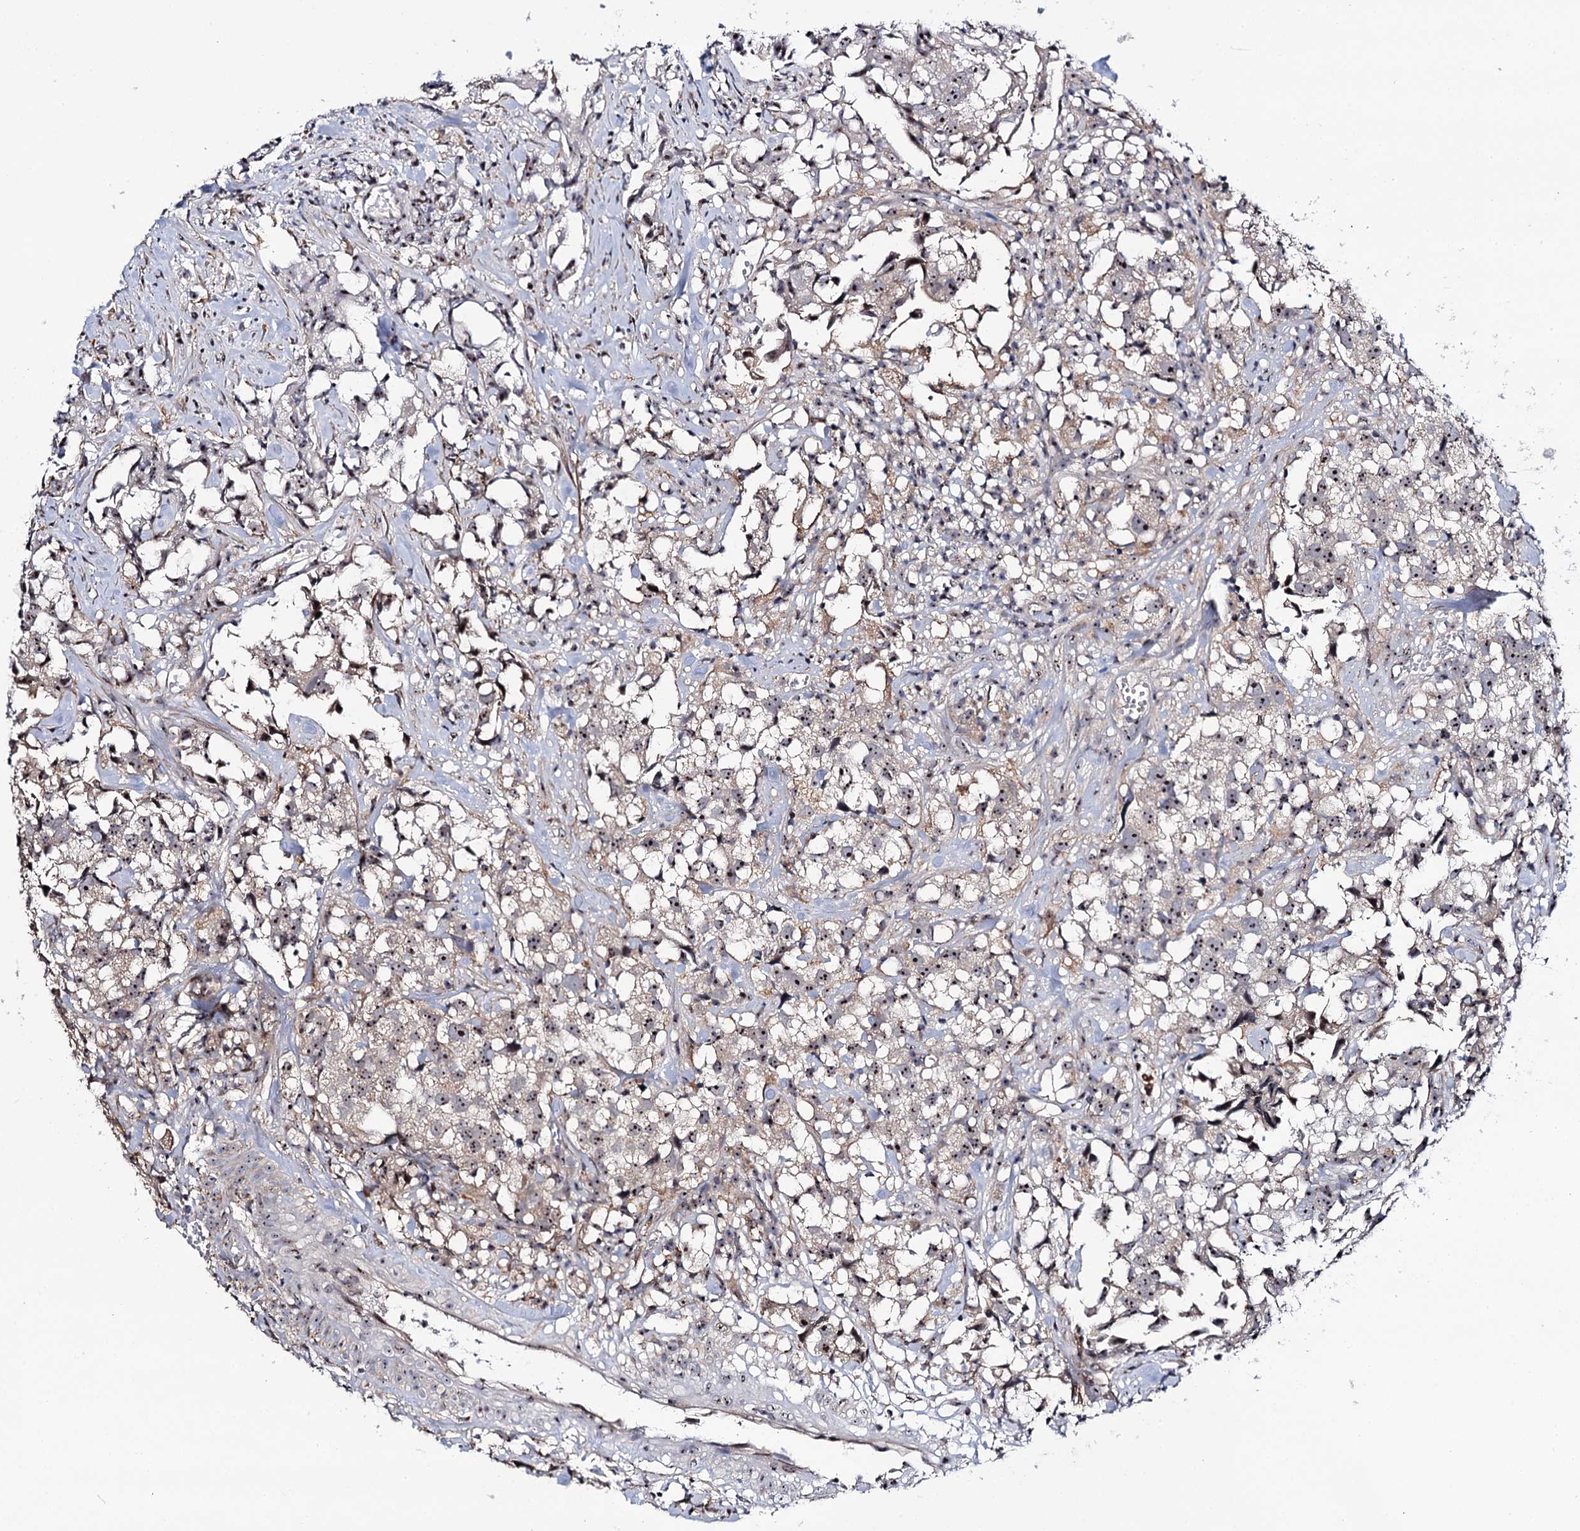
{"staining": {"intensity": "moderate", "quantity": ">75%", "location": "nuclear"}, "tissue": "urothelial cancer", "cell_type": "Tumor cells", "image_type": "cancer", "snomed": [{"axis": "morphology", "description": "Urothelial carcinoma, High grade"}, {"axis": "topography", "description": "Urinary bladder"}], "caption": "Immunohistochemical staining of human urothelial cancer exhibits medium levels of moderate nuclear expression in about >75% of tumor cells. The staining was performed using DAB (3,3'-diaminobenzidine) to visualize the protein expression in brown, while the nuclei were stained in blue with hematoxylin (Magnification: 20x).", "gene": "SUPT20H", "patient": {"sex": "female", "age": 75}}